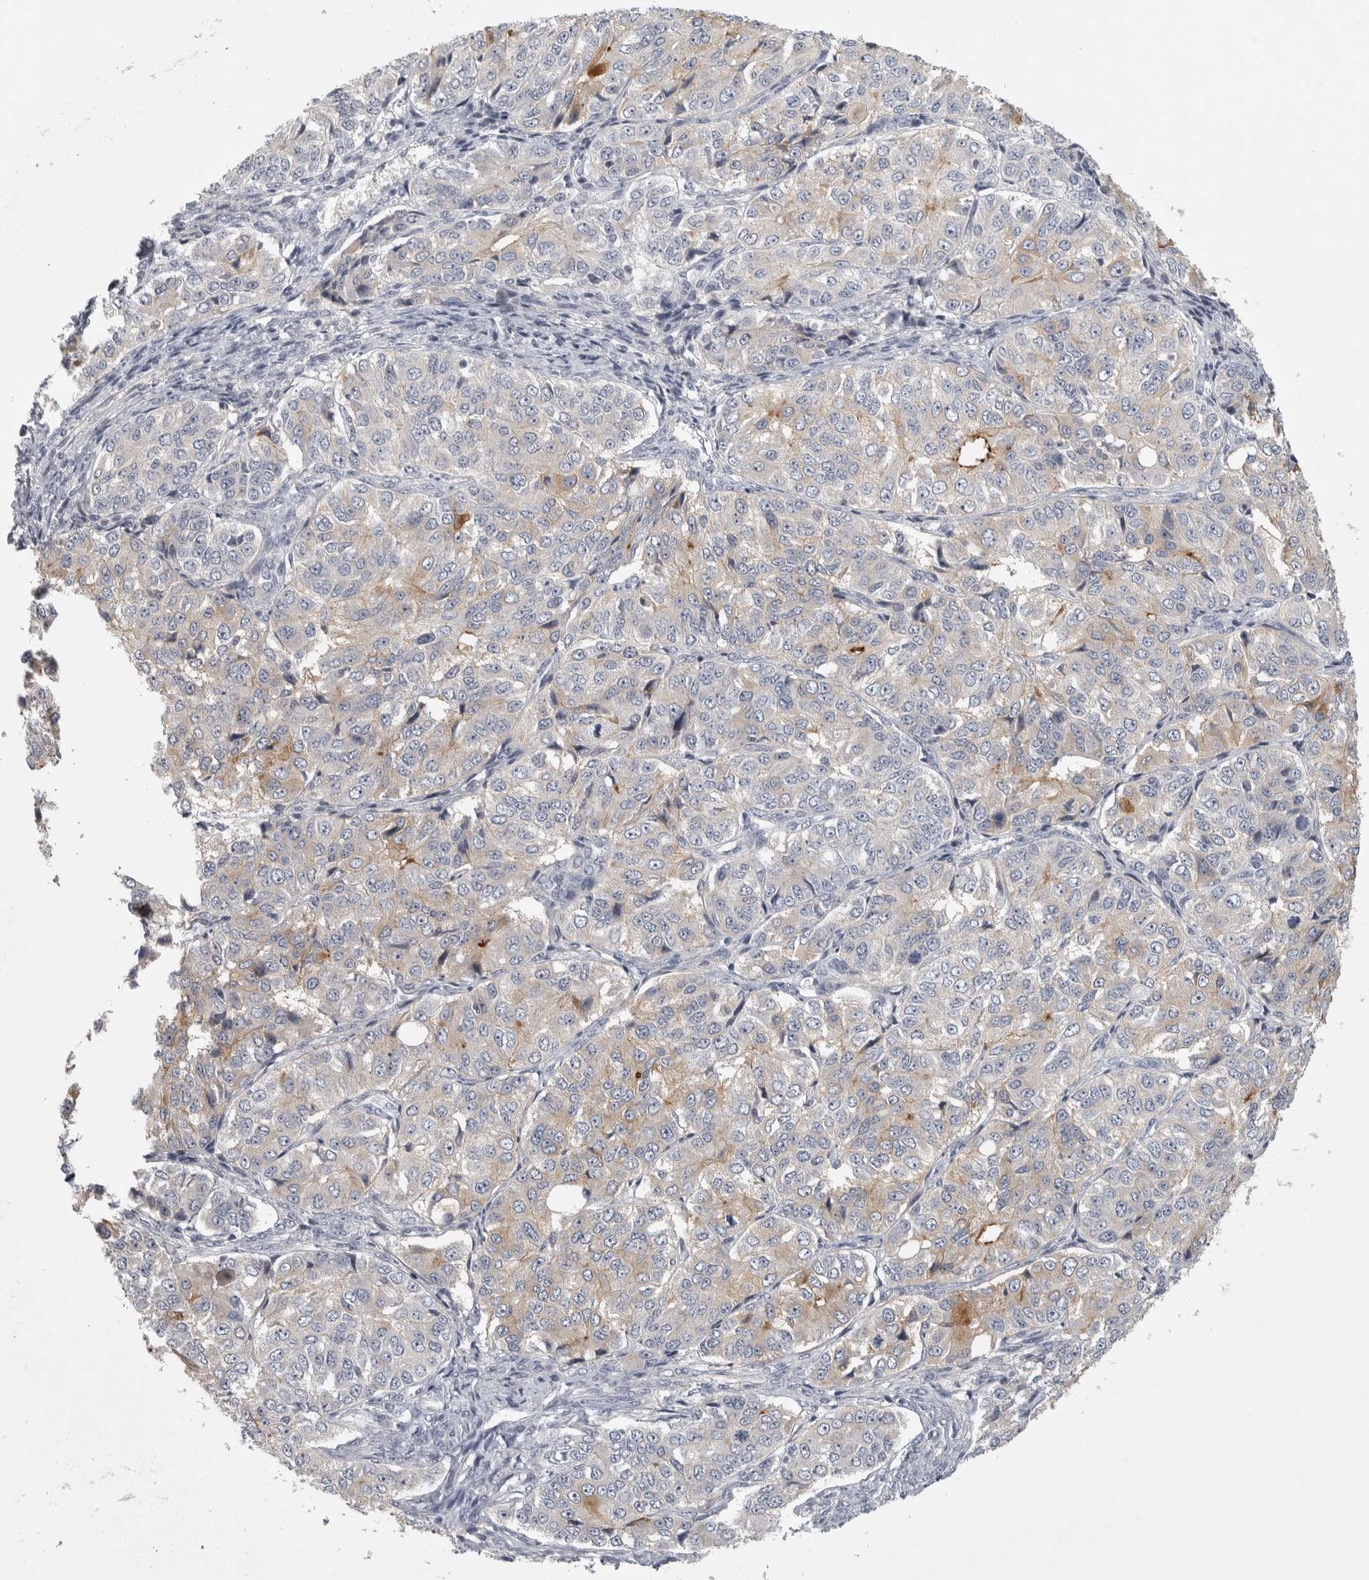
{"staining": {"intensity": "weak", "quantity": "<25%", "location": "cytoplasmic/membranous"}, "tissue": "ovarian cancer", "cell_type": "Tumor cells", "image_type": "cancer", "snomed": [{"axis": "morphology", "description": "Carcinoma, endometroid"}, {"axis": "topography", "description": "Ovary"}], "caption": "Human ovarian cancer stained for a protein using immunohistochemistry reveals no positivity in tumor cells.", "gene": "ENPP7", "patient": {"sex": "female", "age": 51}}